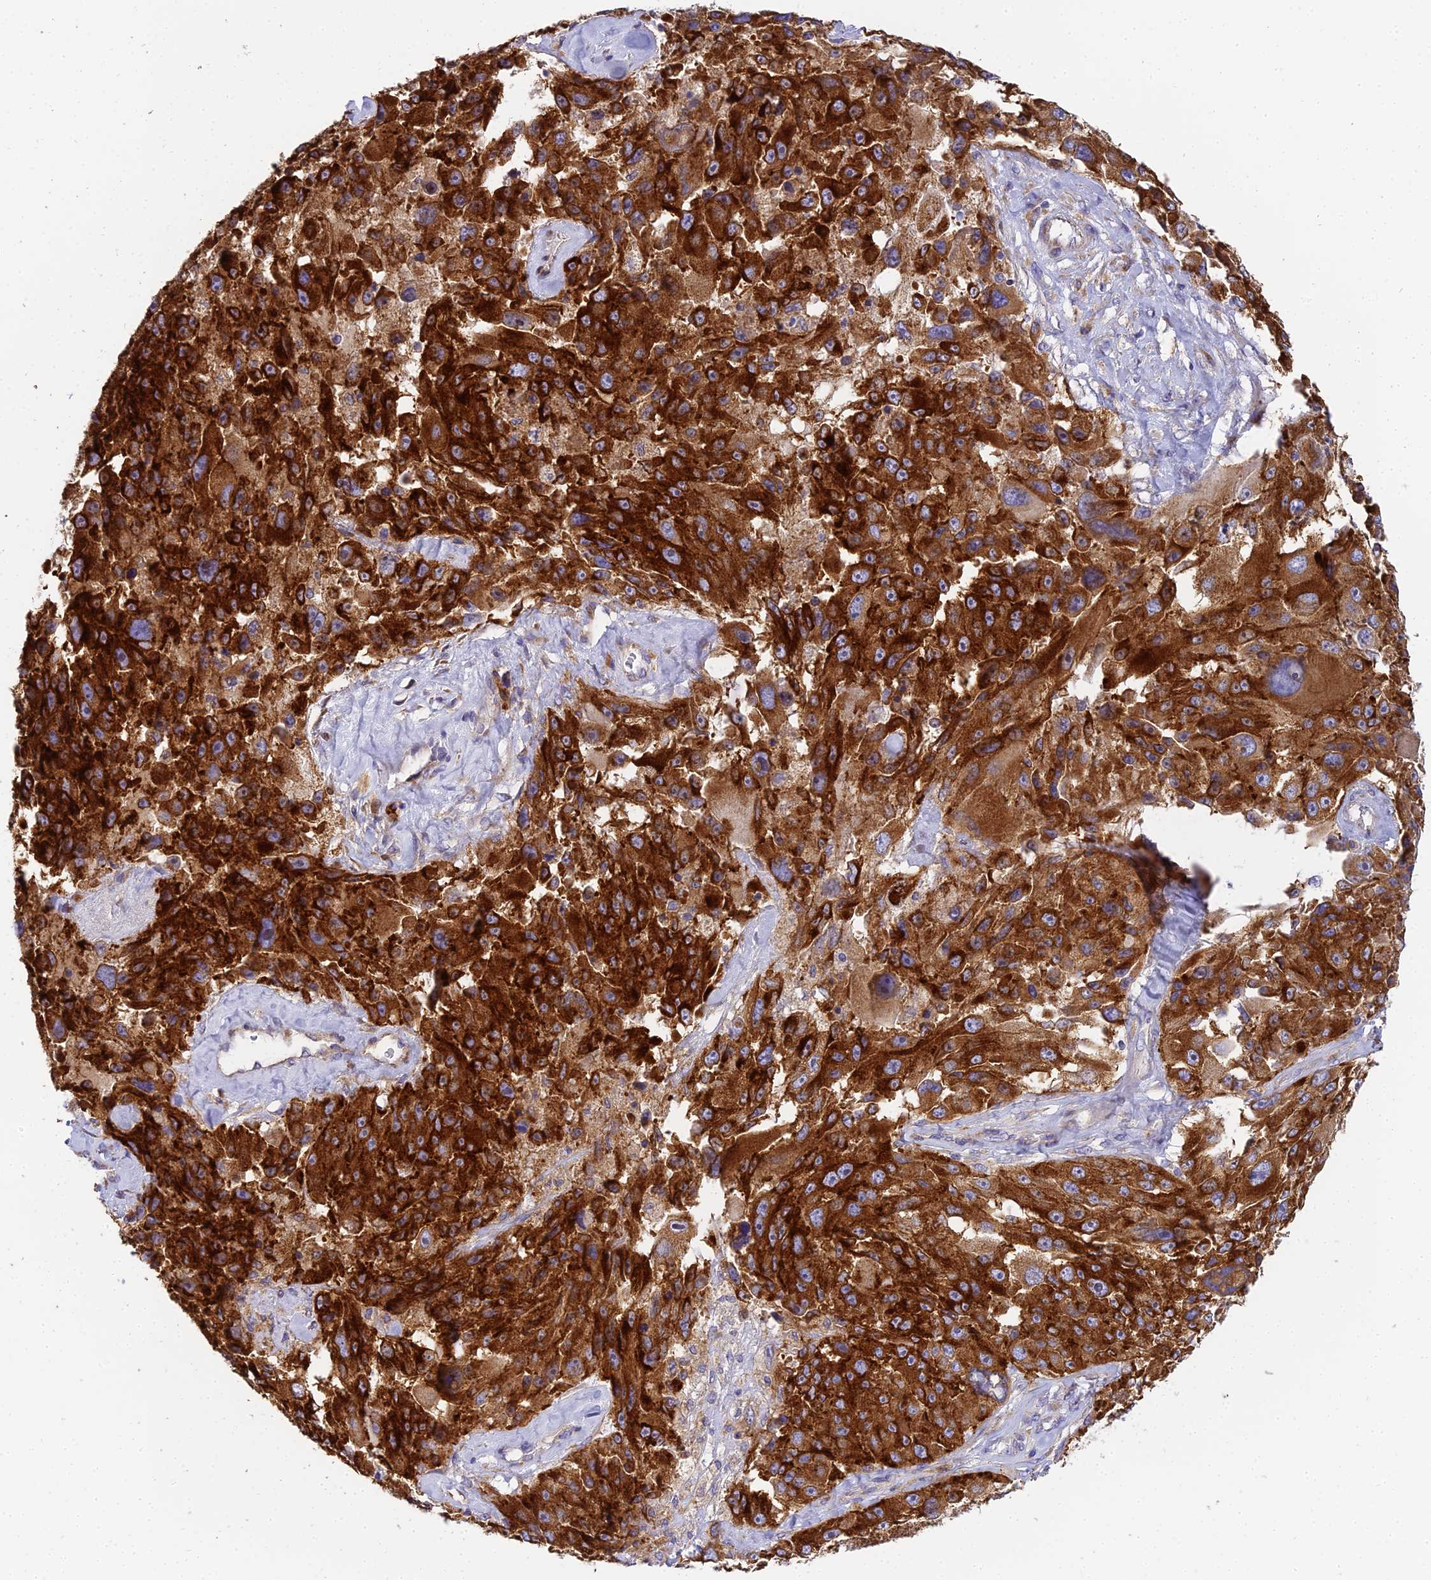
{"staining": {"intensity": "strong", "quantity": ">75%", "location": "cytoplasmic/membranous"}, "tissue": "melanoma", "cell_type": "Tumor cells", "image_type": "cancer", "snomed": [{"axis": "morphology", "description": "Malignant melanoma, Metastatic site"}, {"axis": "topography", "description": "Lymph node"}], "caption": "Brown immunohistochemical staining in human melanoma shows strong cytoplasmic/membranous expression in about >75% of tumor cells. The protein of interest is shown in brown color, while the nuclei are stained blue.", "gene": "CLCN7", "patient": {"sex": "male", "age": 62}}